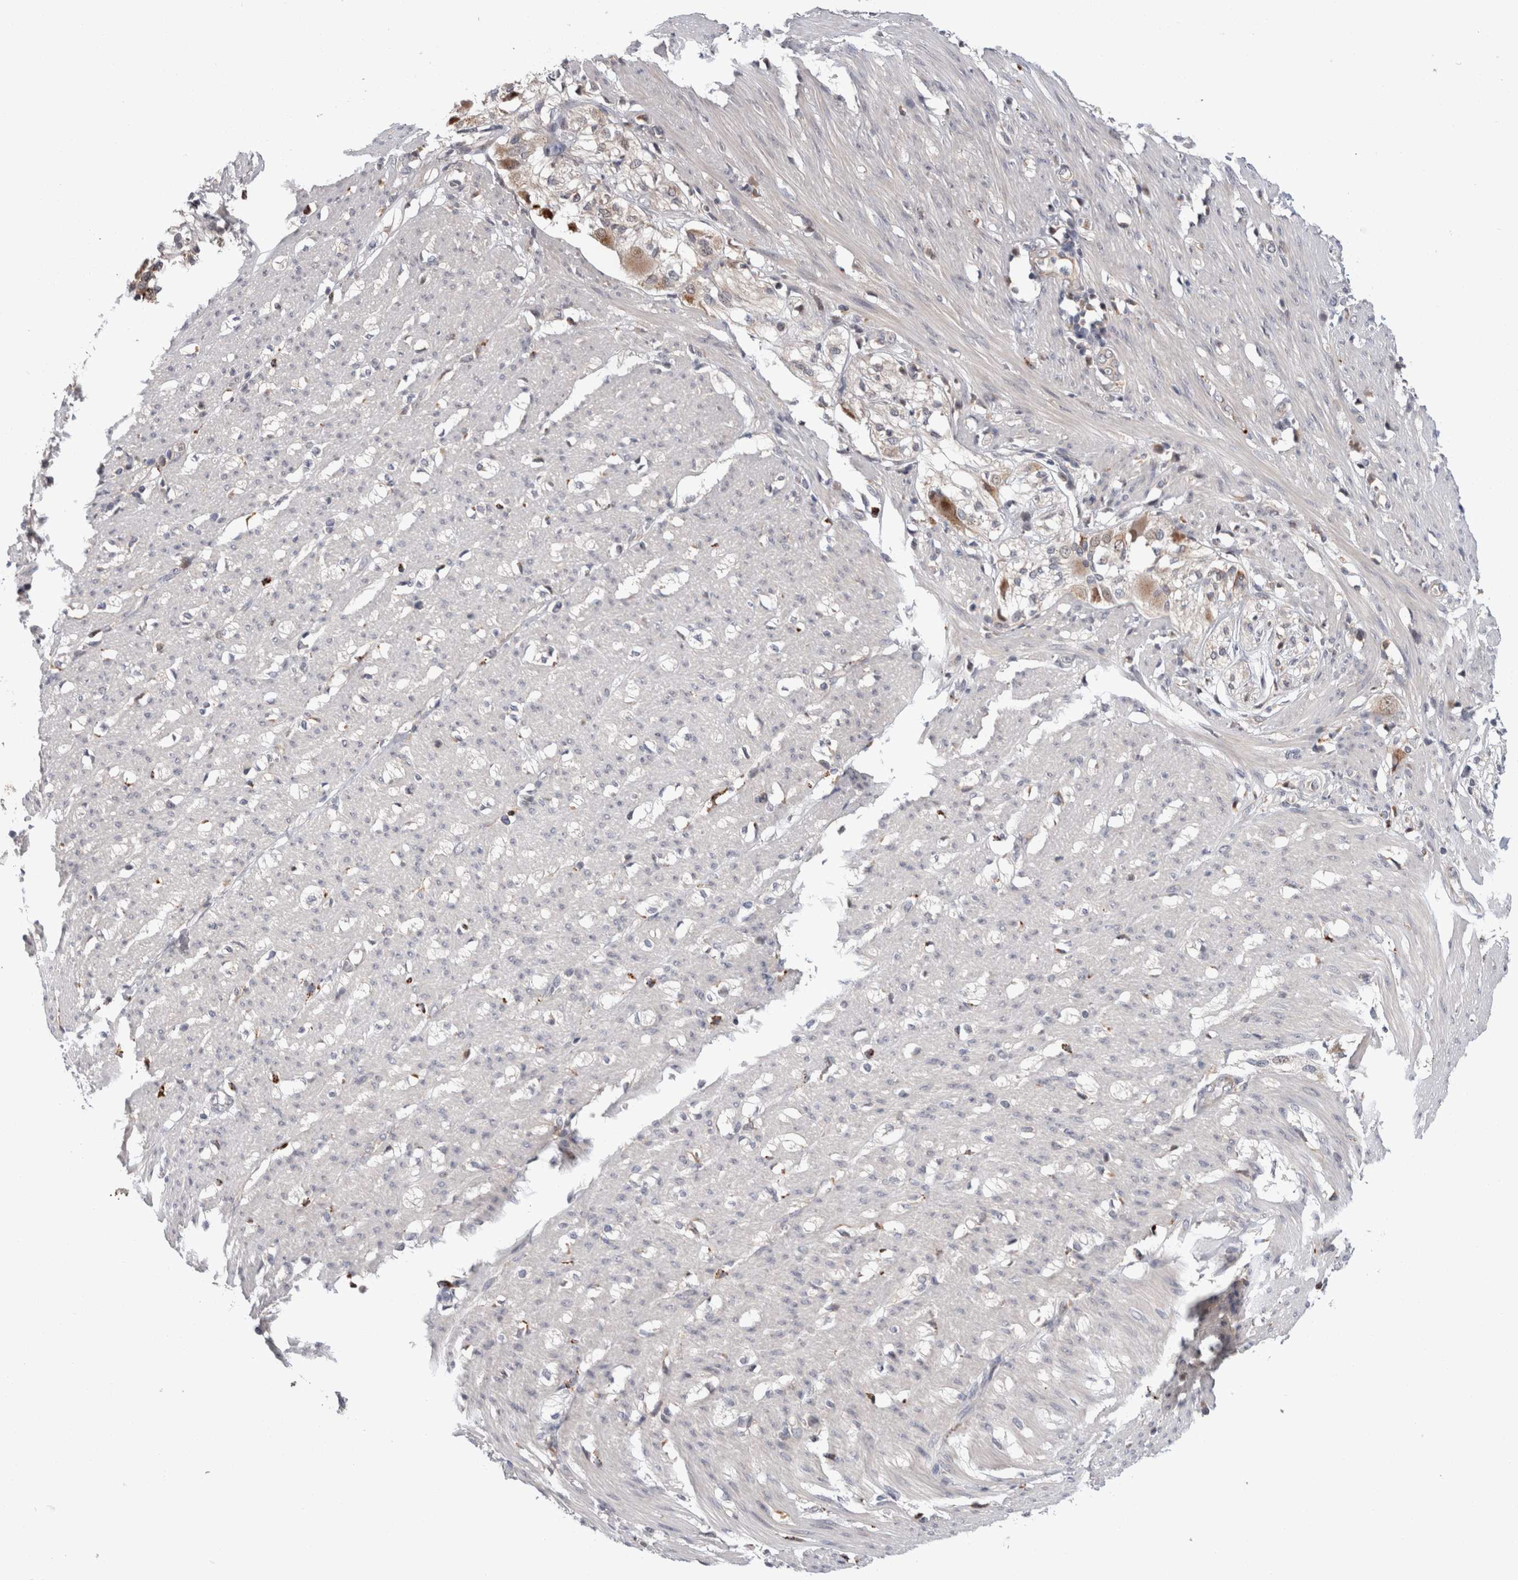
{"staining": {"intensity": "weak", "quantity": "<25%", "location": "cytoplasmic/membranous"}, "tissue": "smooth muscle", "cell_type": "Smooth muscle cells", "image_type": "normal", "snomed": [{"axis": "morphology", "description": "Normal tissue, NOS"}, {"axis": "morphology", "description": "Adenocarcinoma, NOS"}, {"axis": "topography", "description": "Colon"}, {"axis": "topography", "description": "Peripheral nerve tissue"}], "caption": "The micrograph exhibits no staining of smooth muscle cells in normal smooth muscle. Nuclei are stained in blue.", "gene": "MRPL37", "patient": {"sex": "male", "age": 14}}